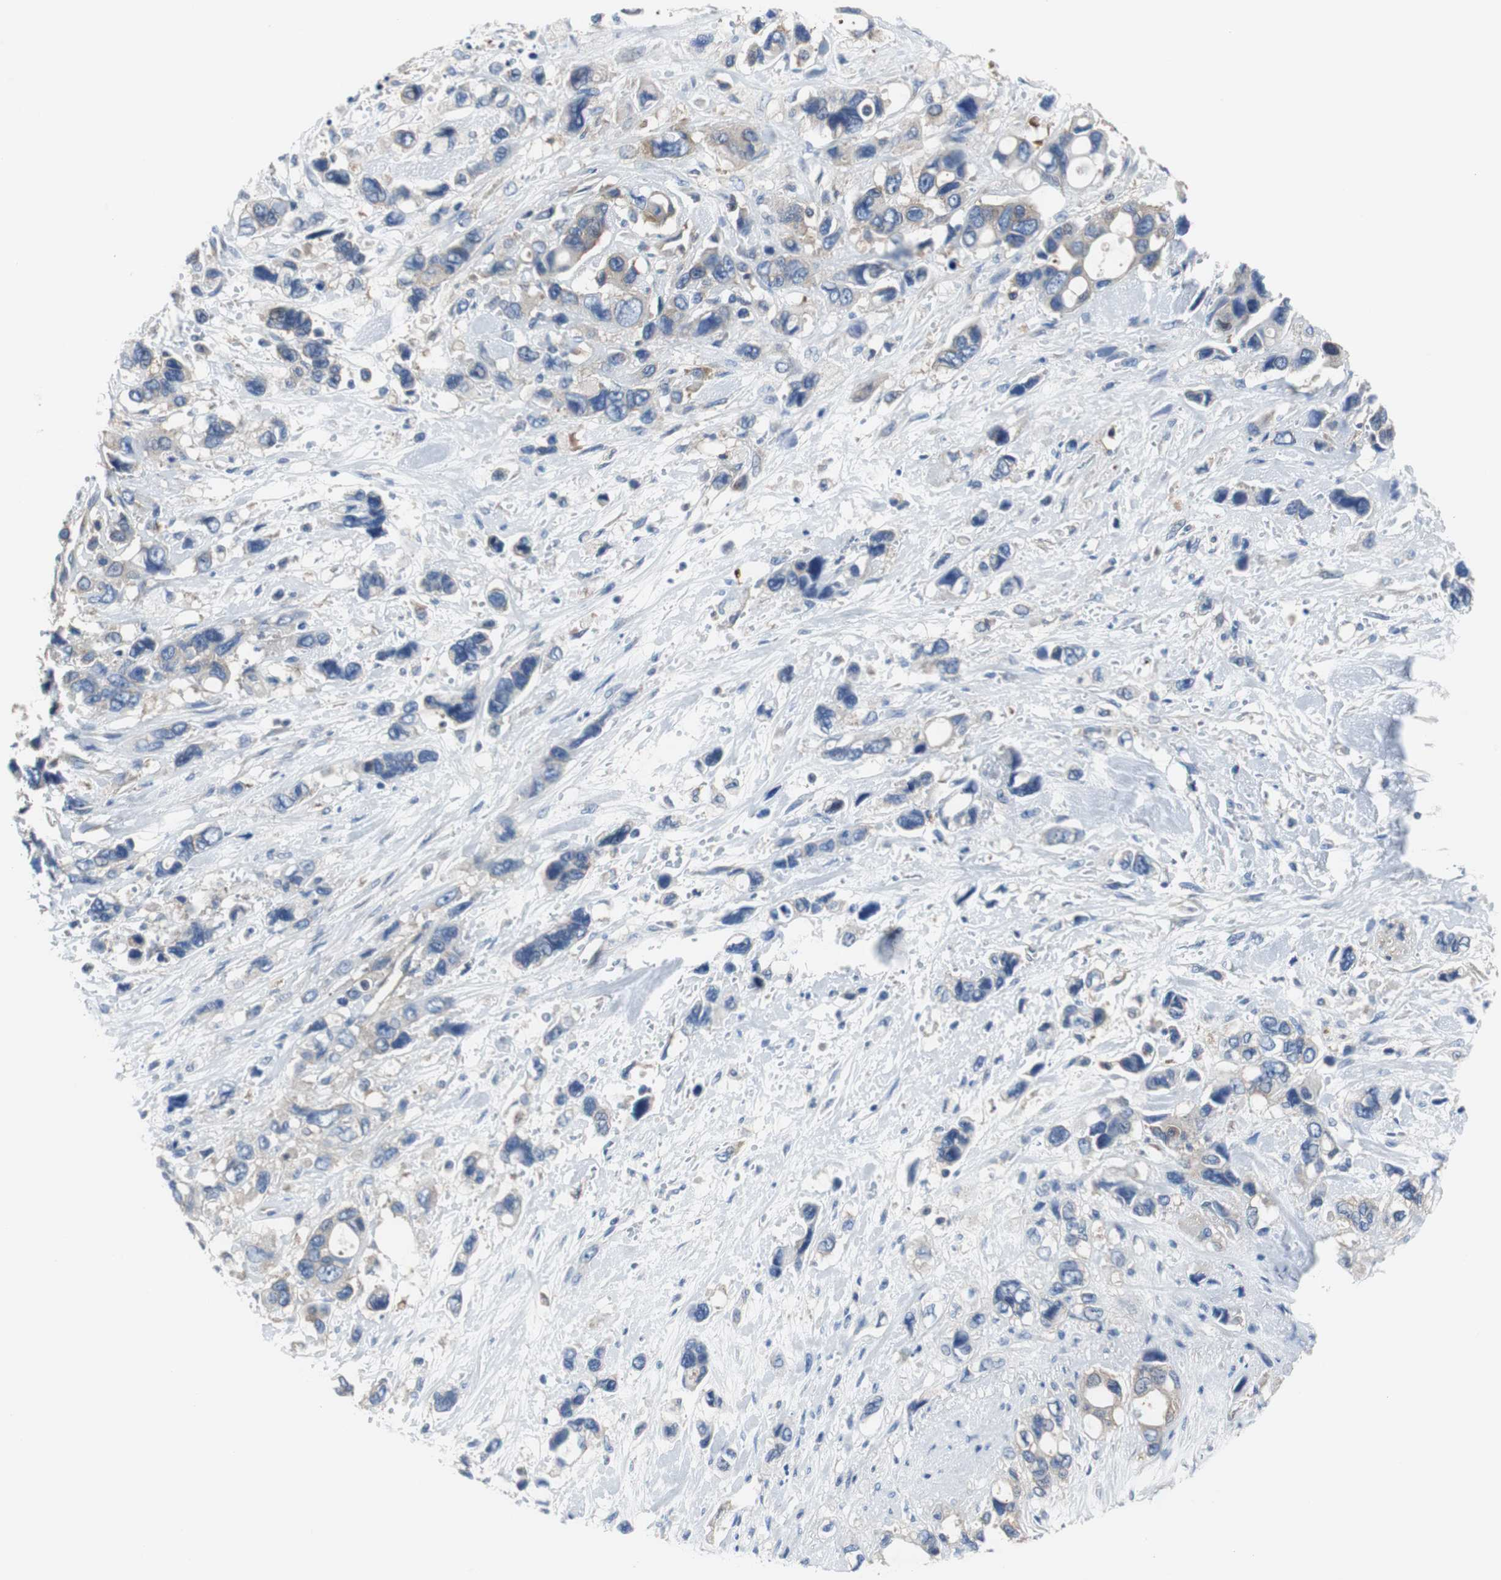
{"staining": {"intensity": "weak", "quantity": ">75%", "location": "cytoplasmic/membranous"}, "tissue": "pancreatic cancer", "cell_type": "Tumor cells", "image_type": "cancer", "snomed": [{"axis": "morphology", "description": "Adenocarcinoma, NOS"}, {"axis": "topography", "description": "Pancreas"}], "caption": "Human pancreatic adenocarcinoma stained for a protein (brown) demonstrates weak cytoplasmic/membranous positive expression in approximately >75% of tumor cells.", "gene": "BRAF", "patient": {"sex": "male", "age": 46}}